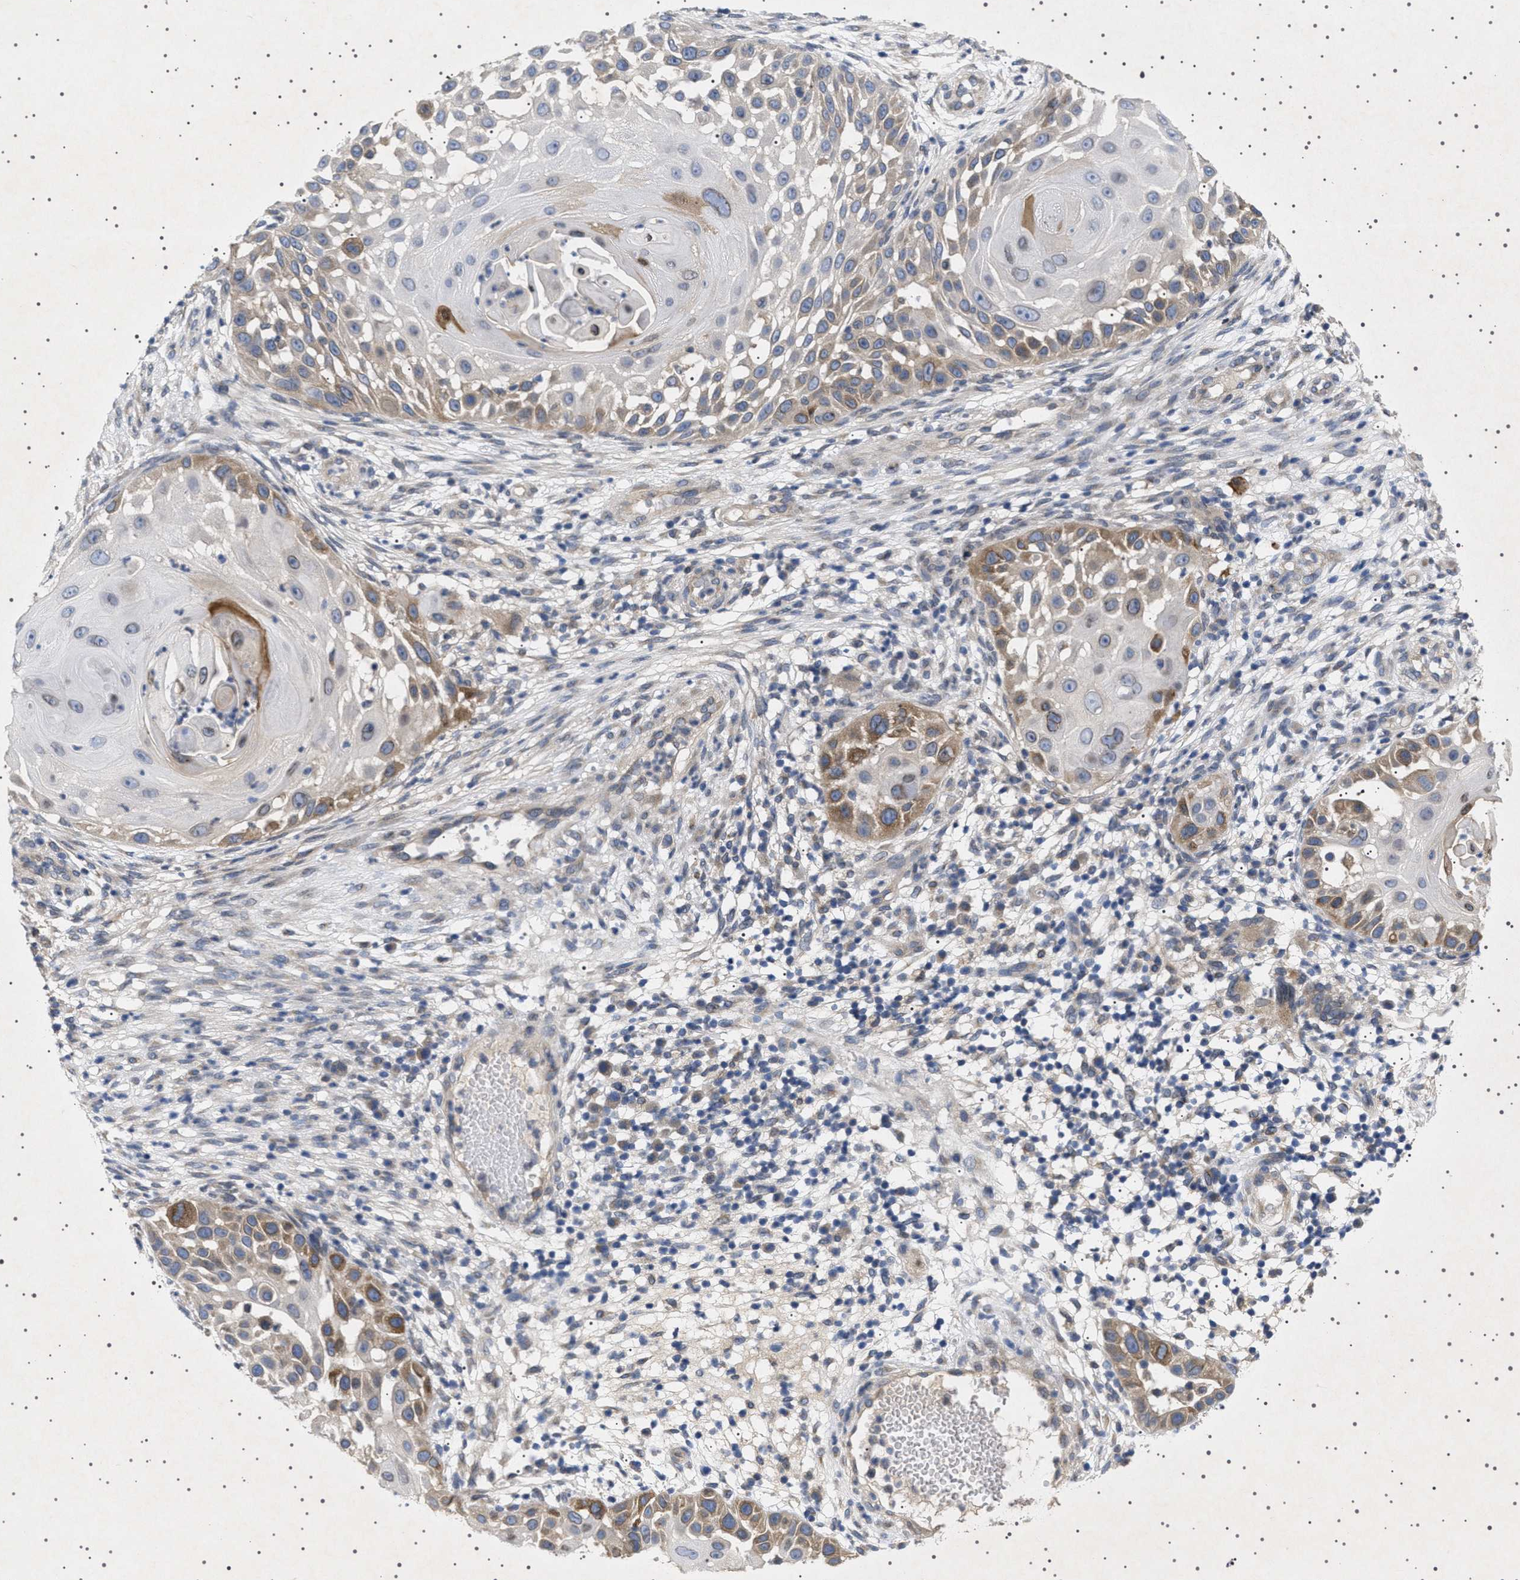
{"staining": {"intensity": "moderate", "quantity": "<25%", "location": "cytoplasmic/membranous"}, "tissue": "skin cancer", "cell_type": "Tumor cells", "image_type": "cancer", "snomed": [{"axis": "morphology", "description": "Squamous cell carcinoma, NOS"}, {"axis": "topography", "description": "Skin"}], "caption": "Protein staining by immunohistochemistry (IHC) demonstrates moderate cytoplasmic/membranous expression in approximately <25% of tumor cells in skin cancer.", "gene": "NUP93", "patient": {"sex": "female", "age": 44}}